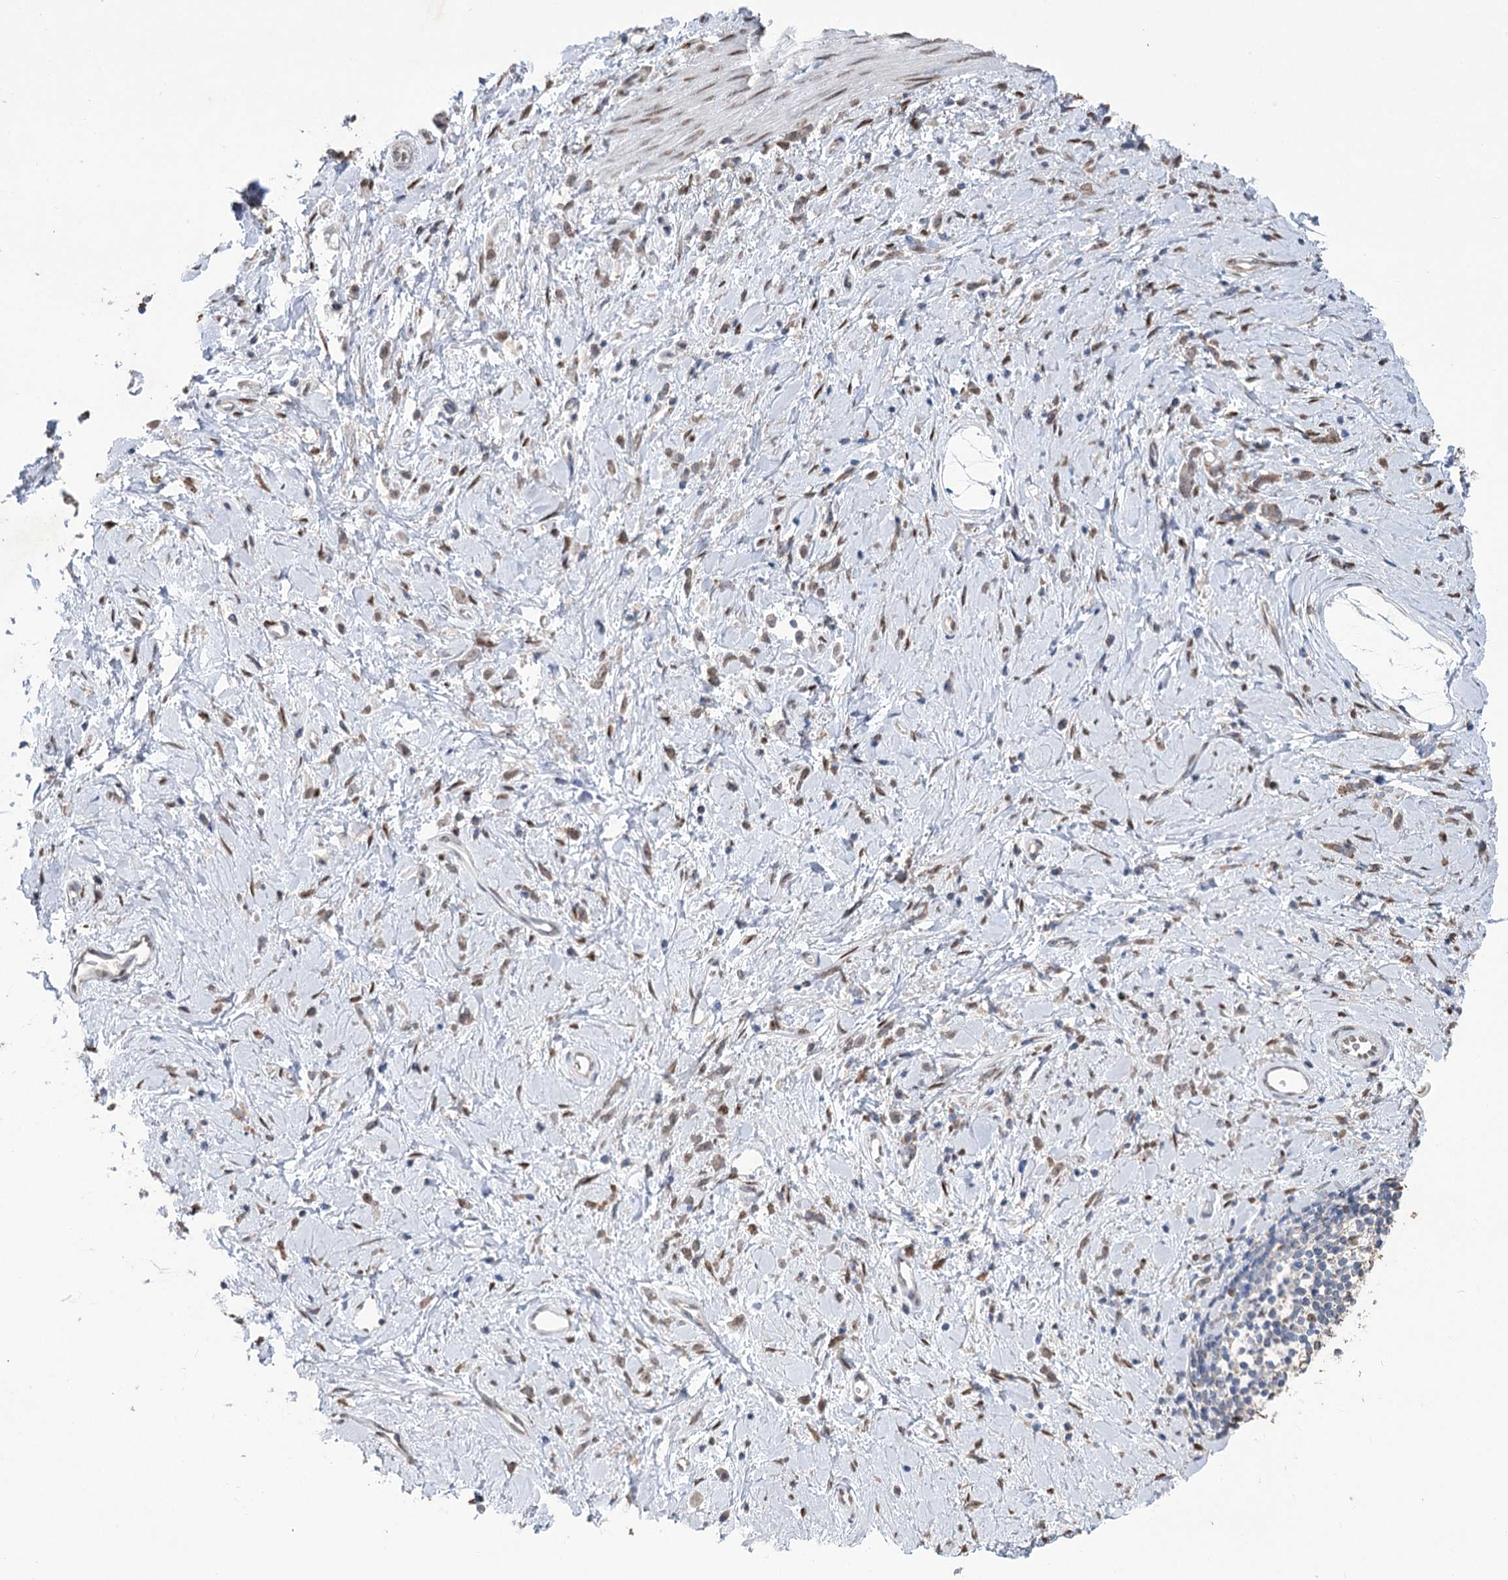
{"staining": {"intensity": "weak", "quantity": ">75%", "location": "cytoplasmic/membranous"}, "tissue": "stomach cancer", "cell_type": "Tumor cells", "image_type": "cancer", "snomed": [{"axis": "morphology", "description": "Adenocarcinoma, NOS"}, {"axis": "topography", "description": "Stomach"}], "caption": "A brown stain labels weak cytoplasmic/membranous staining of a protein in stomach cancer tumor cells.", "gene": "NFU1", "patient": {"sex": "female", "age": 60}}